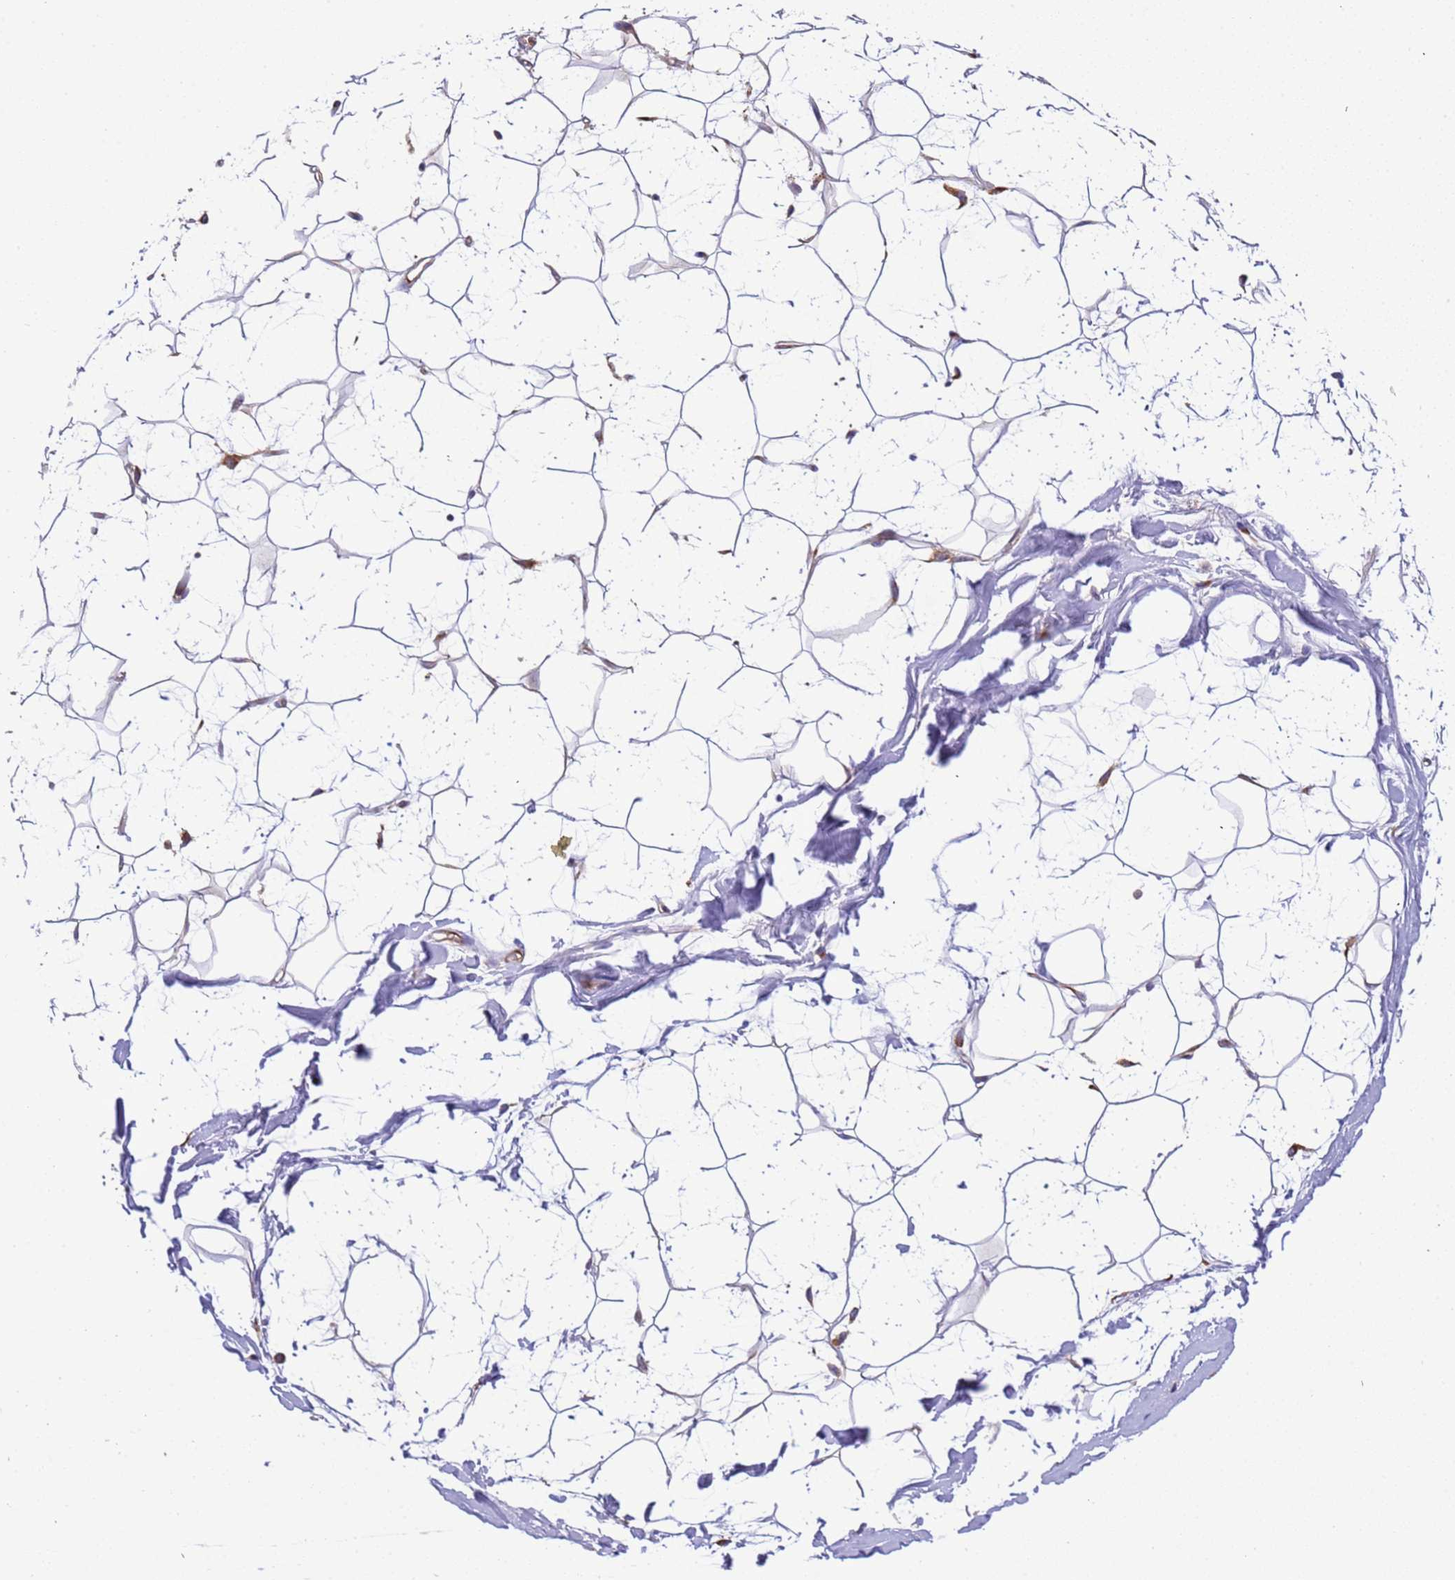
{"staining": {"intensity": "moderate", "quantity": "<25%", "location": "cytoplasmic/membranous"}, "tissue": "adipose tissue", "cell_type": "Adipocytes", "image_type": "normal", "snomed": [{"axis": "morphology", "description": "Normal tissue, NOS"}, {"axis": "topography", "description": "Breast"}], "caption": "DAB (3,3'-diaminobenzidine) immunohistochemical staining of unremarkable adipose tissue exhibits moderate cytoplasmic/membranous protein positivity in approximately <25% of adipocytes.", "gene": "RPL36", "patient": {"sex": "female", "age": 26}}